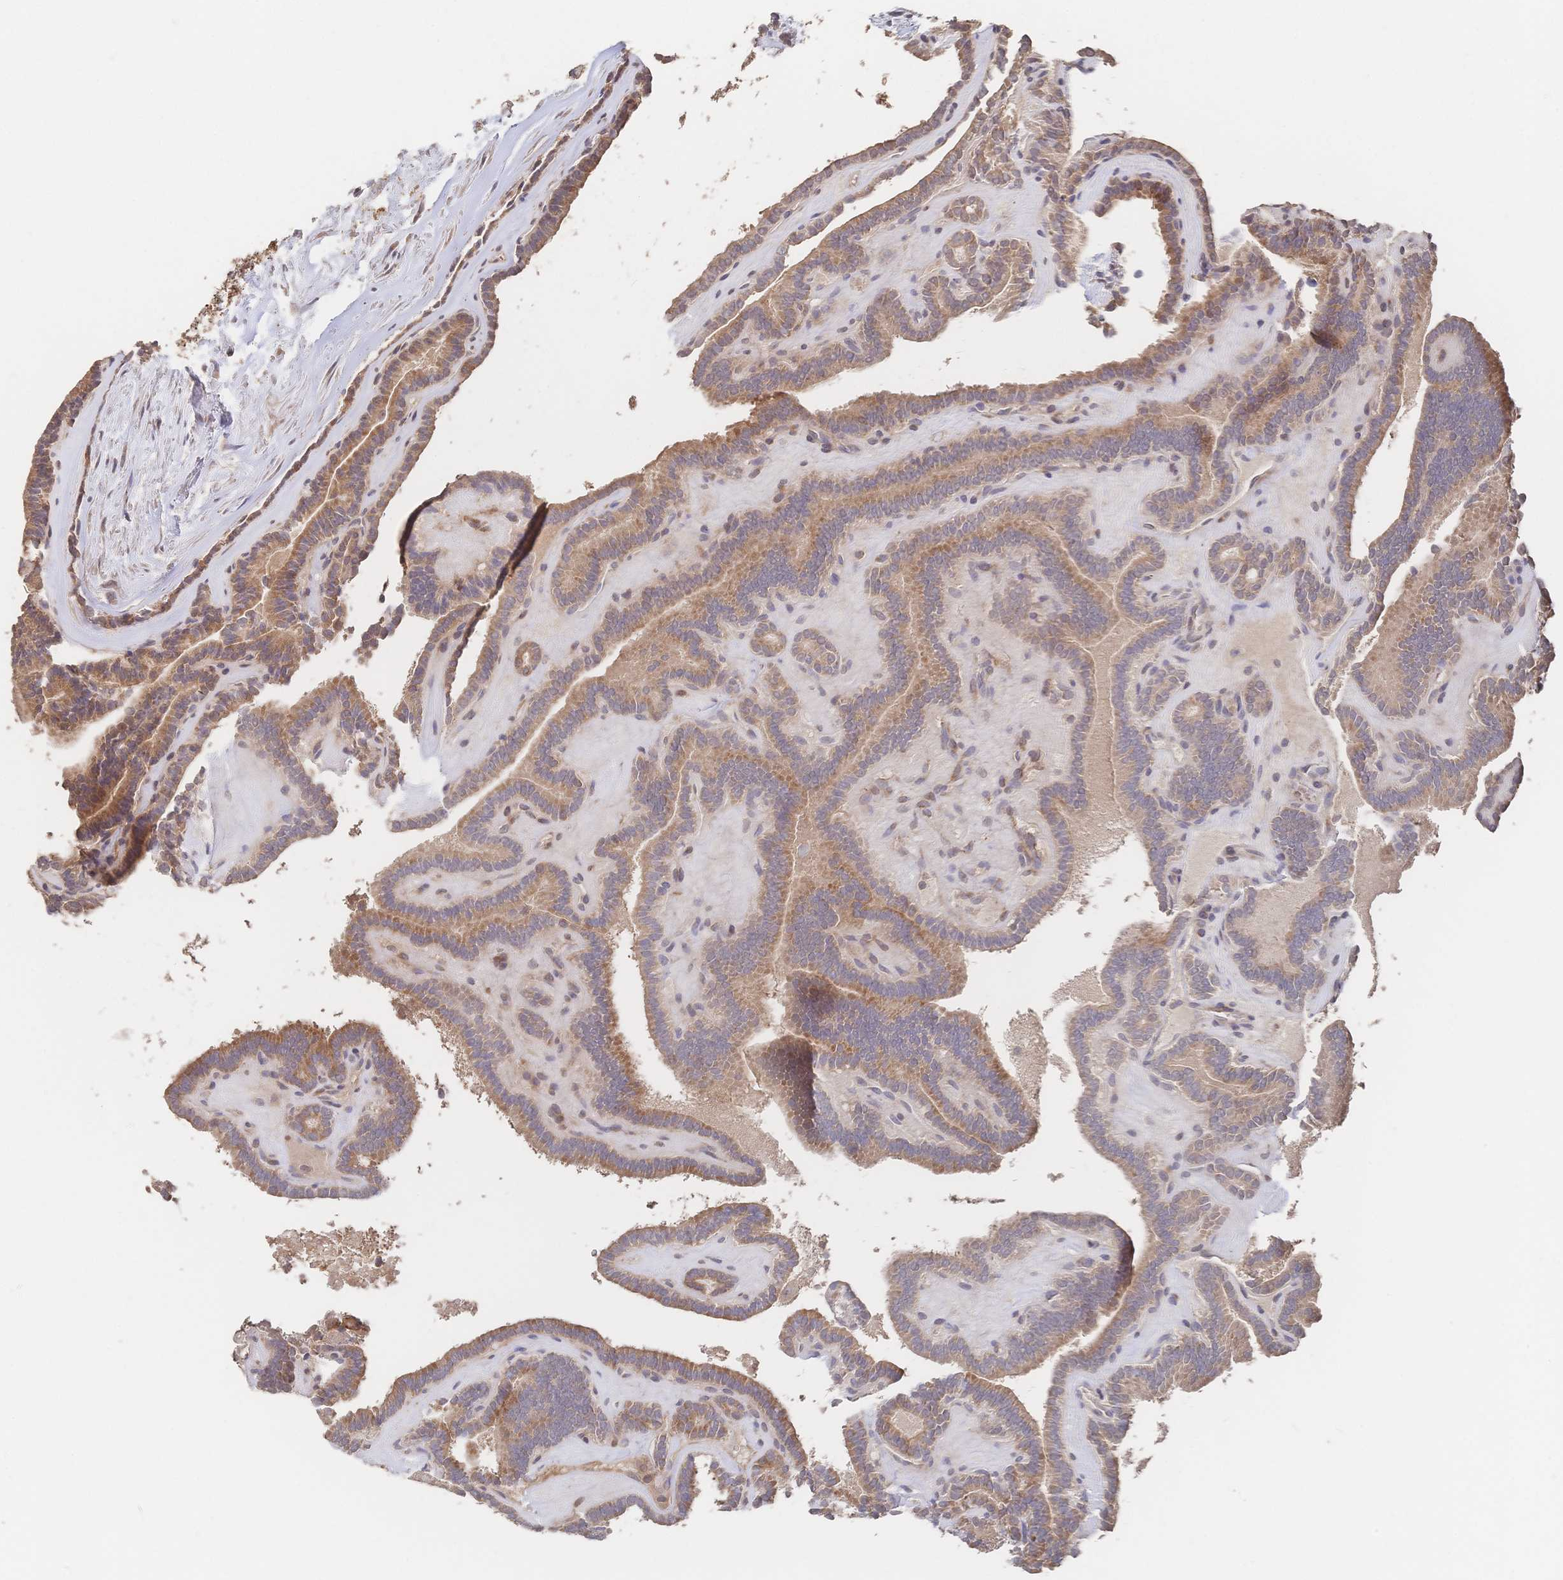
{"staining": {"intensity": "moderate", "quantity": ">75%", "location": "cytoplasmic/membranous"}, "tissue": "thyroid cancer", "cell_type": "Tumor cells", "image_type": "cancer", "snomed": [{"axis": "morphology", "description": "Papillary adenocarcinoma, NOS"}, {"axis": "topography", "description": "Thyroid gland"}], "caption": "Thyroid cancer (papillary adenocarcinoma) stained with DAB immunohistochemistry shows medium levels of moderate cytoplasmic/membranous positivity in approximately >75% of tumor cells.", "gene": "DNAJA4", "patient": {"sex": "female", "age": 21}}